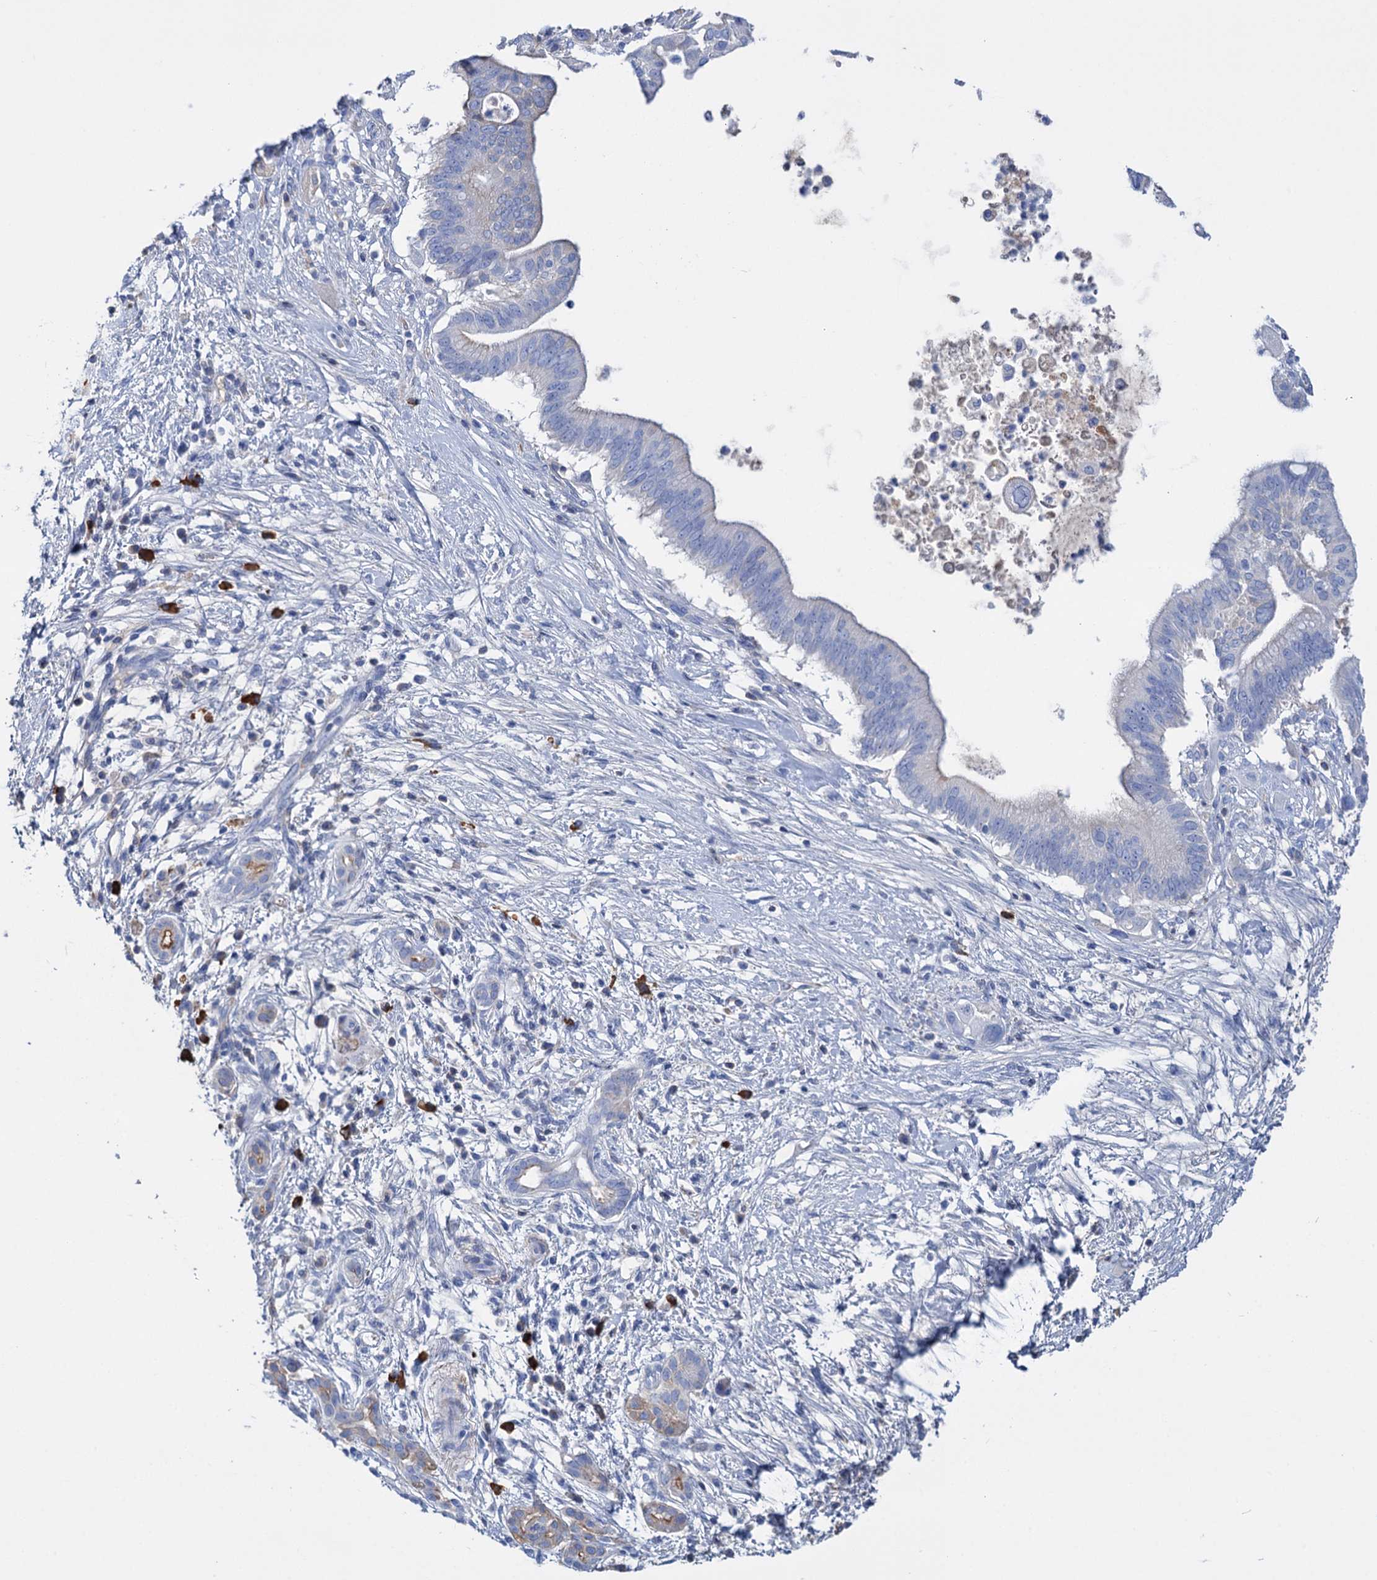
{"staining": {"intensity": "negative", "quantity": "none", "location": "none"}, "tissue": "pancreatic cancer", "cell_type": "Tumor cells", "image_type": "cancer", "snomed": [{"axis": "morphology", "description": "Adenocarcinoma, NOS"}, {"axis": "topography", "description": "Pancreas"}], "caption": "Image shows no significant protein staining in tumor cells of pancreatic adenocarcinoma.", "gene": "FBXW12", "patient": {"sex": "male", "age": 68}}